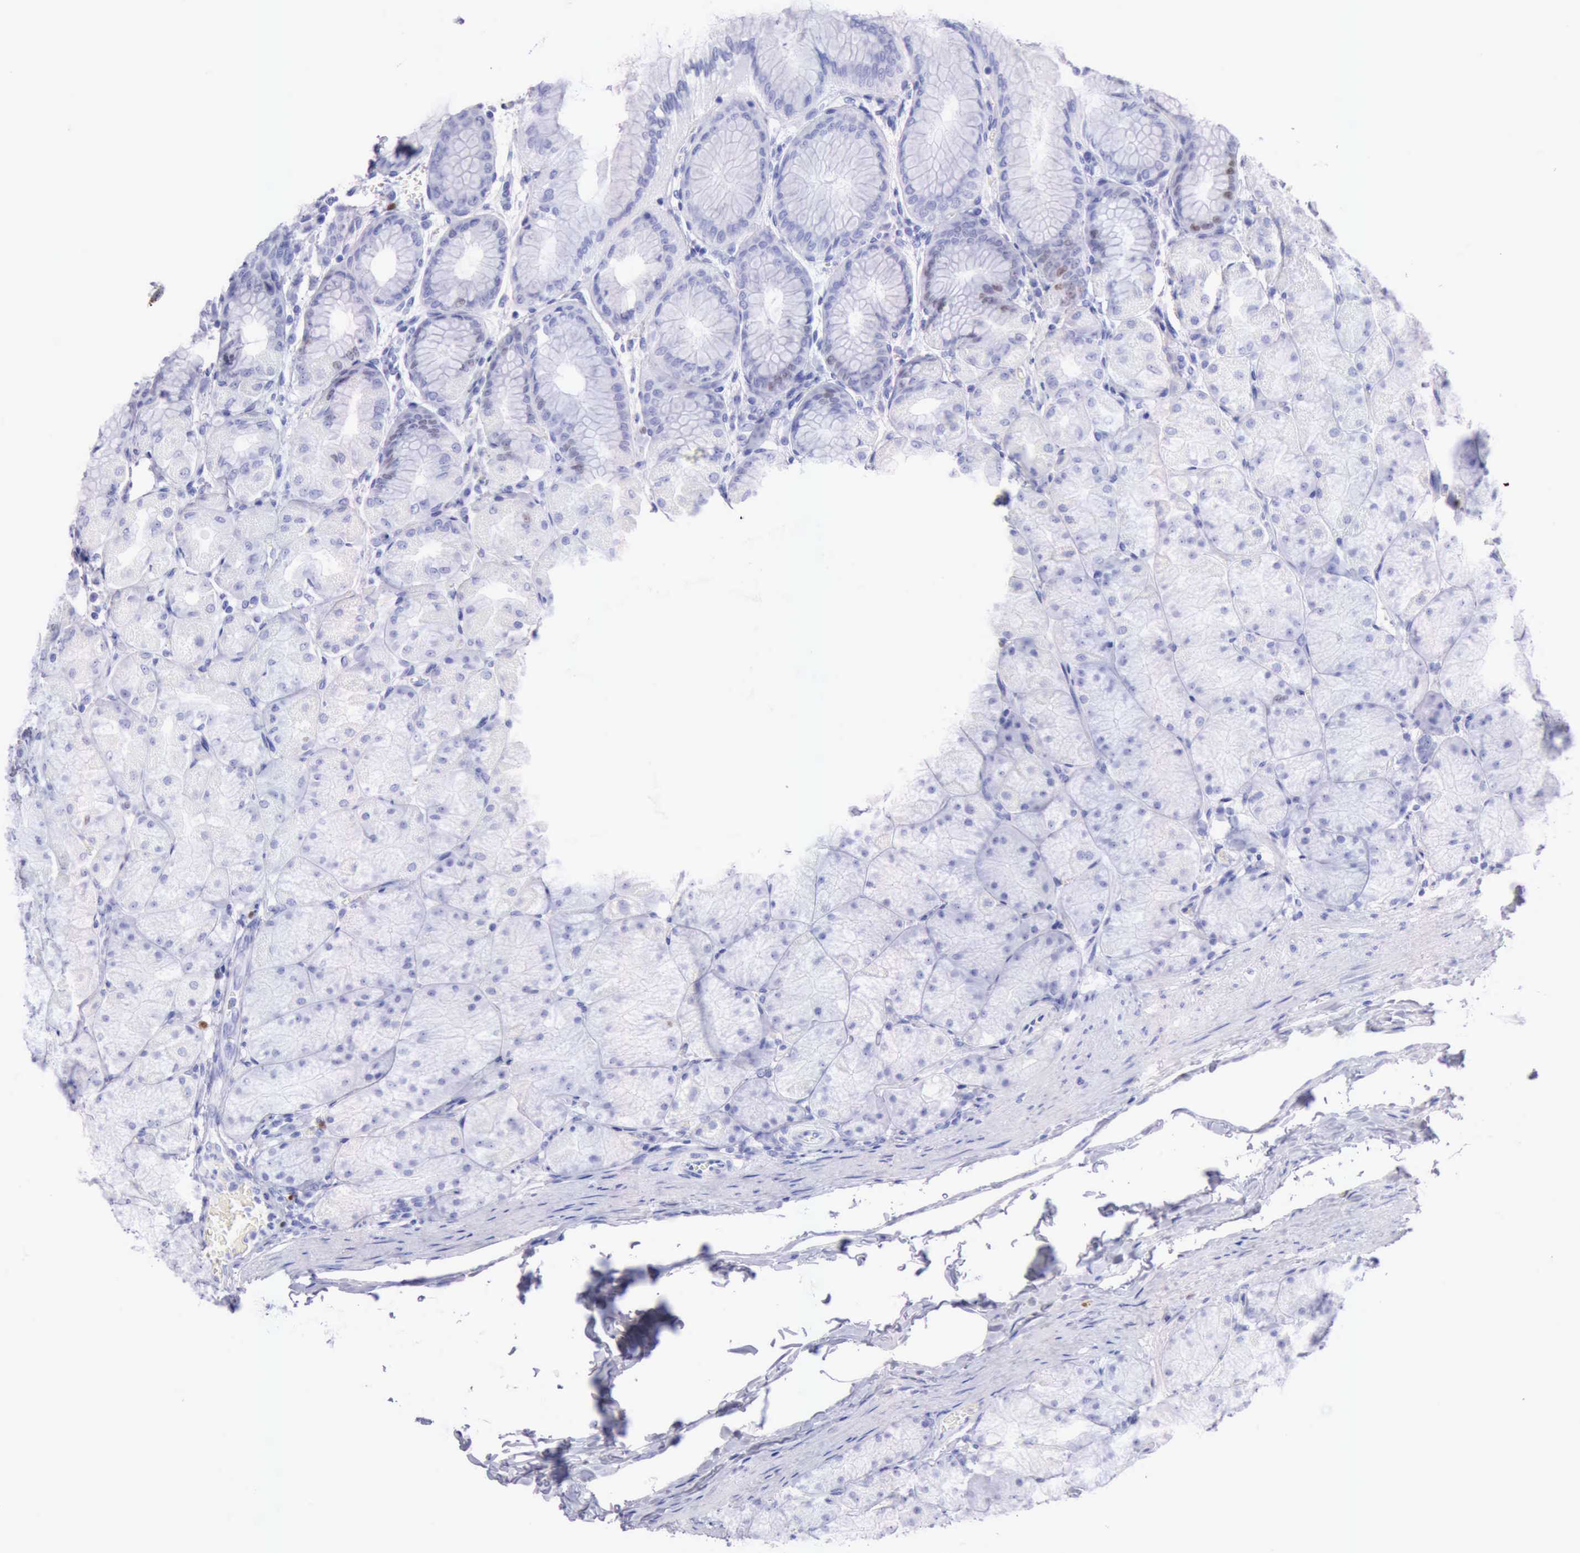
{"staining": {"intensity": "moderate", "quantity": "<25%", "location": "nuclear"}, "tissue": "stomach", "cell_type": "Glandular cells", "image_type": "normal", "snomed": [{"axis": "morphology", "description": "Normal tissue, NOS"}, {"axis": "topography", "description": "Stomach, upper"}], "caption": "The histopathology image displays a brown stain indicating the presence of a protein in the nuclear of glandular cells in stomach. (DAB (3,3'-diaminobenzidine) IHC, brown staining for protein, blue staining for nuclei).", "gene": "MCM2", "patient": {"sex": "female", "age": 56}}